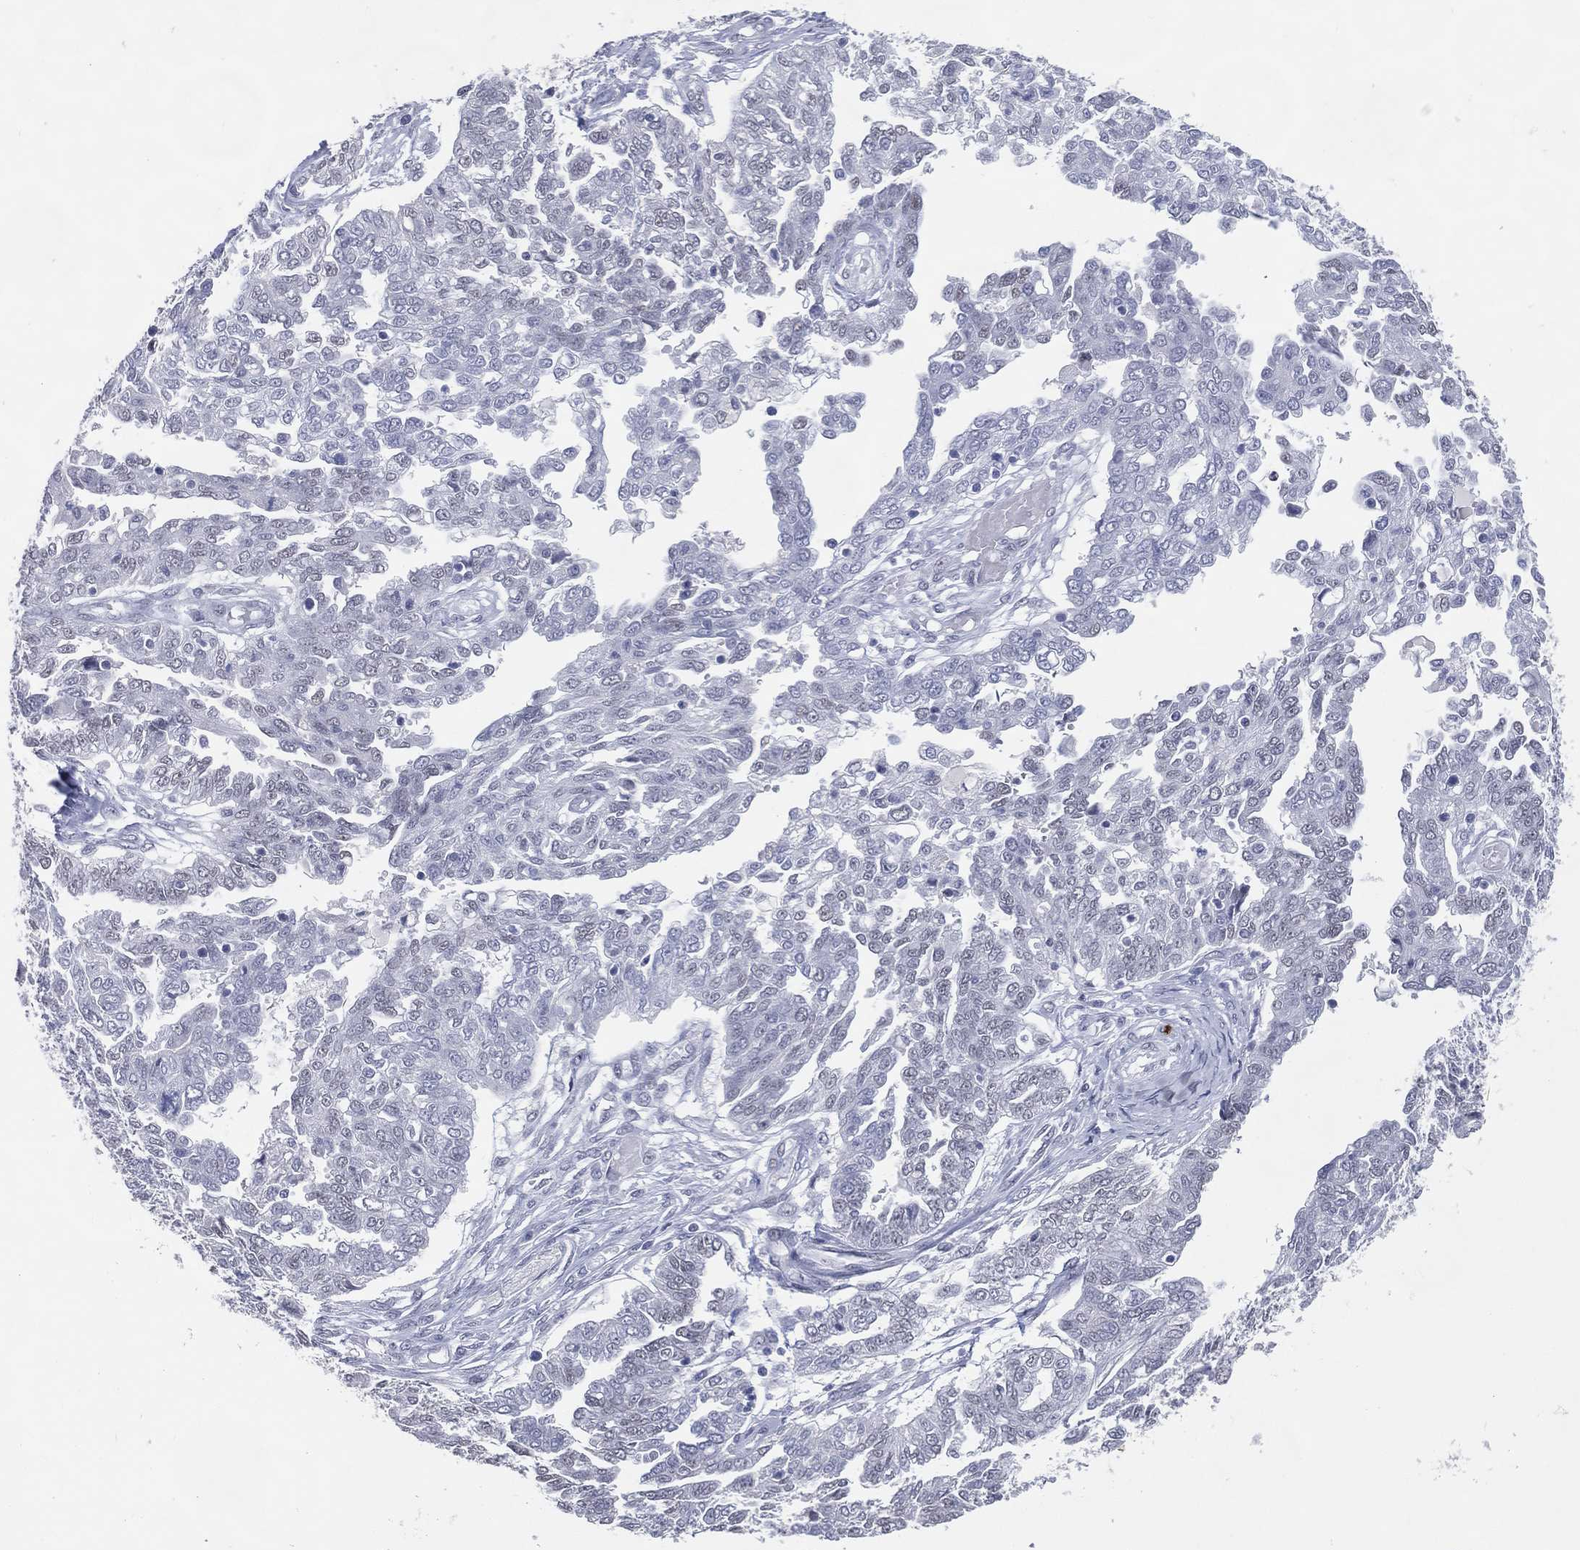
{"staining": {"intensity": "negative", "quantity": "none", "location": "none"}, "tissue": "ovarian cancer", "cell_type": "Tumor cells", "image_type": "cancer", "snomed": [{"axis": "morphology", "description": "Cystadenocarcinoma, serous, NOS"}, {"axis": "topography", "description": "Ovary"}], "caption": "The micrograph exhibits no significant expression in tumor cells of serous cystadenocarcinoma (ovarian).", "gene": "CFAP58", "patient": {"sex": "female", "age": 67}}